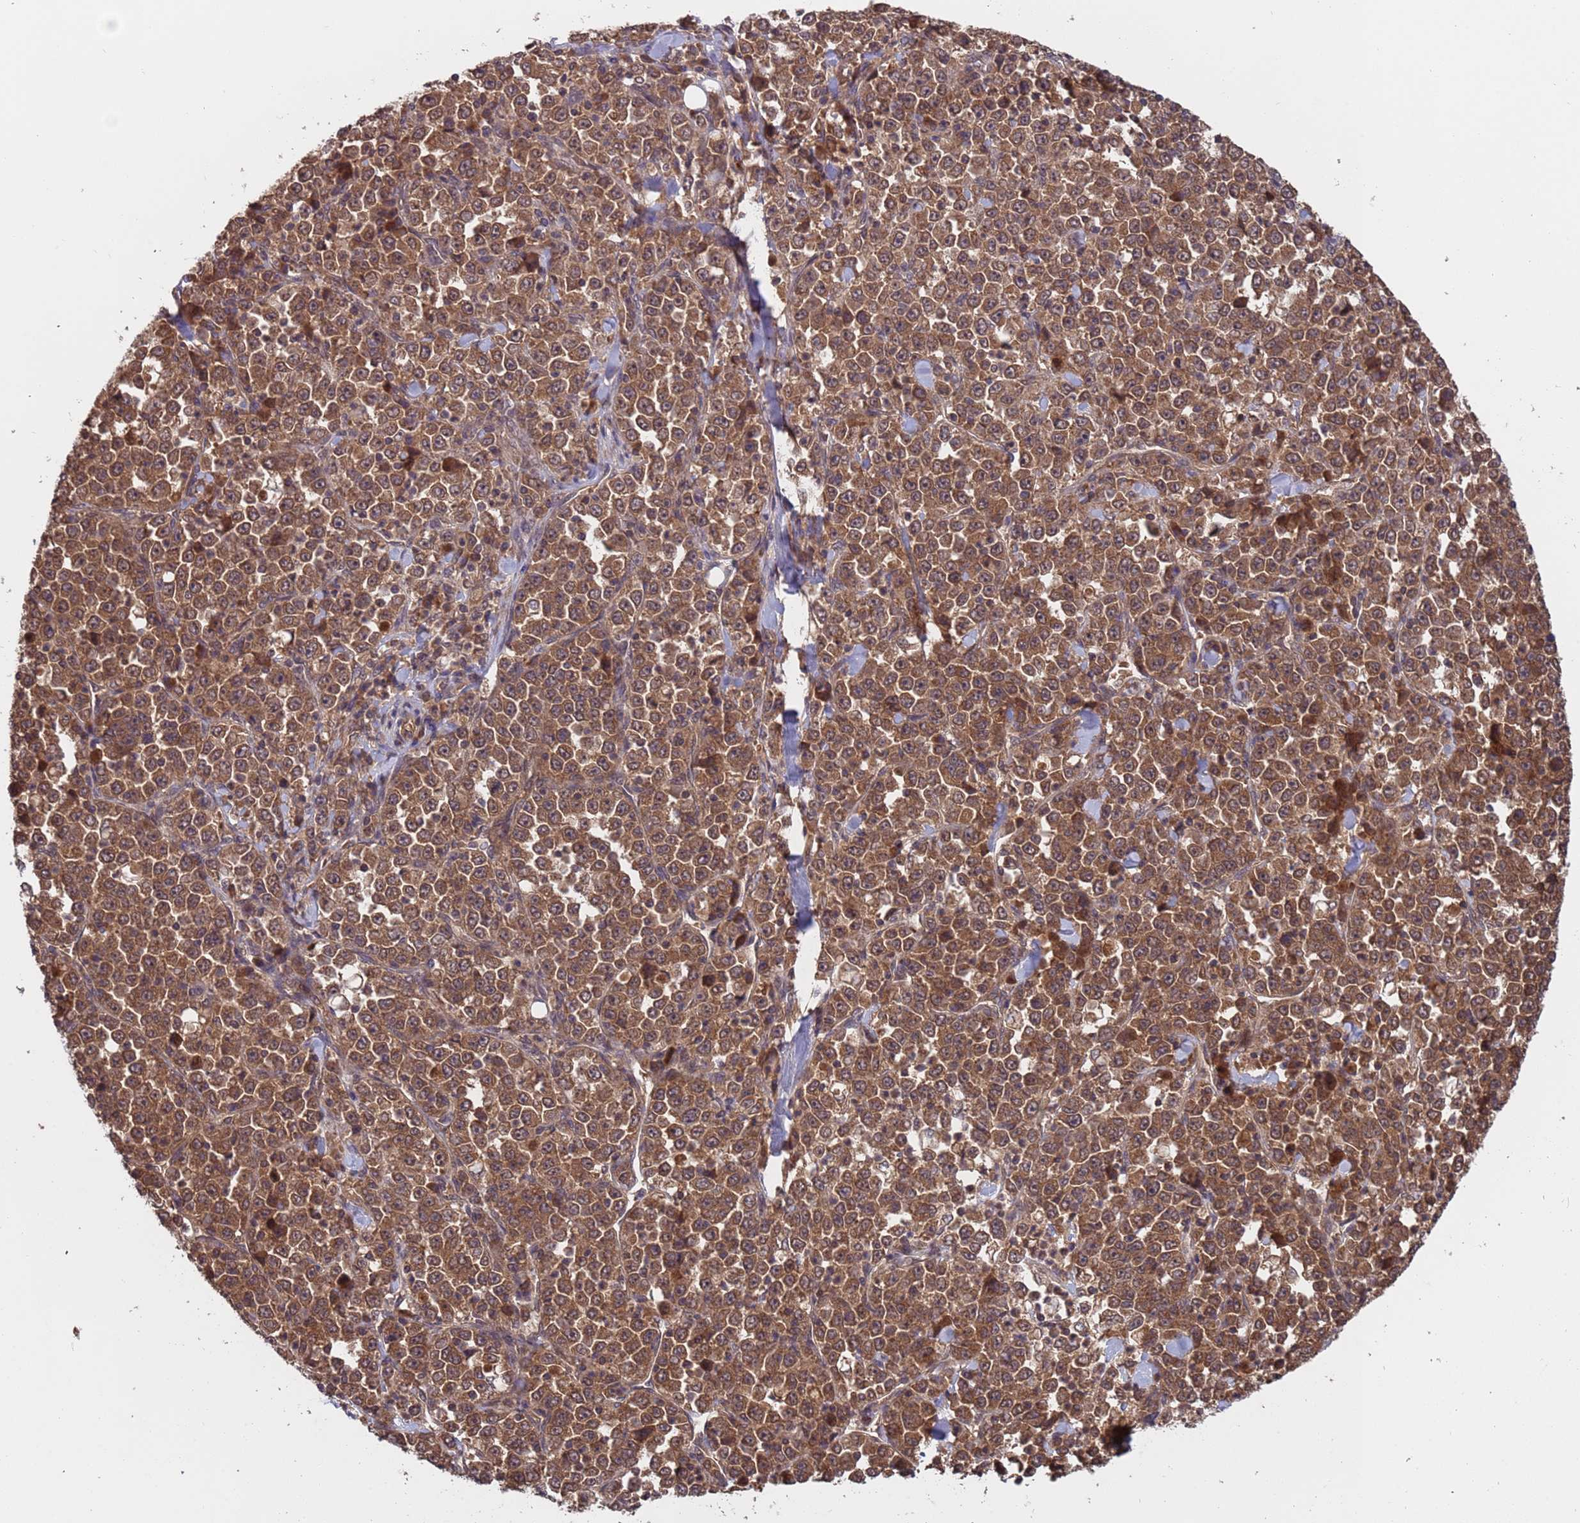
{"staining": {"intensity": "moderate", "quantity": ">75%", "location": "cytoplasmic/membranous,nuclear"}, "tissue": "stomach cancer", "cell_type": "Tumor cells", "image_type": "cancer", "snomed": [{"axis": "morphology", "description": "Normal tissue, NOS"}, {"axis": "morphology", "description": "Adenocarcinoma, NOS"}, {"axis": "topography", "description": "Stomach, upper"}, {"axis": "topography", "description": "Stomach"}], "caption": "Protein expression by immunohistochemistry exhibits moderate cytoplasmic/membranous and nuclear expression in approximately >75% of tumor cells in adenocarcinoma (stomach).", "gene": "ERI1", "patient": {"sex": "male", "age": 59}}